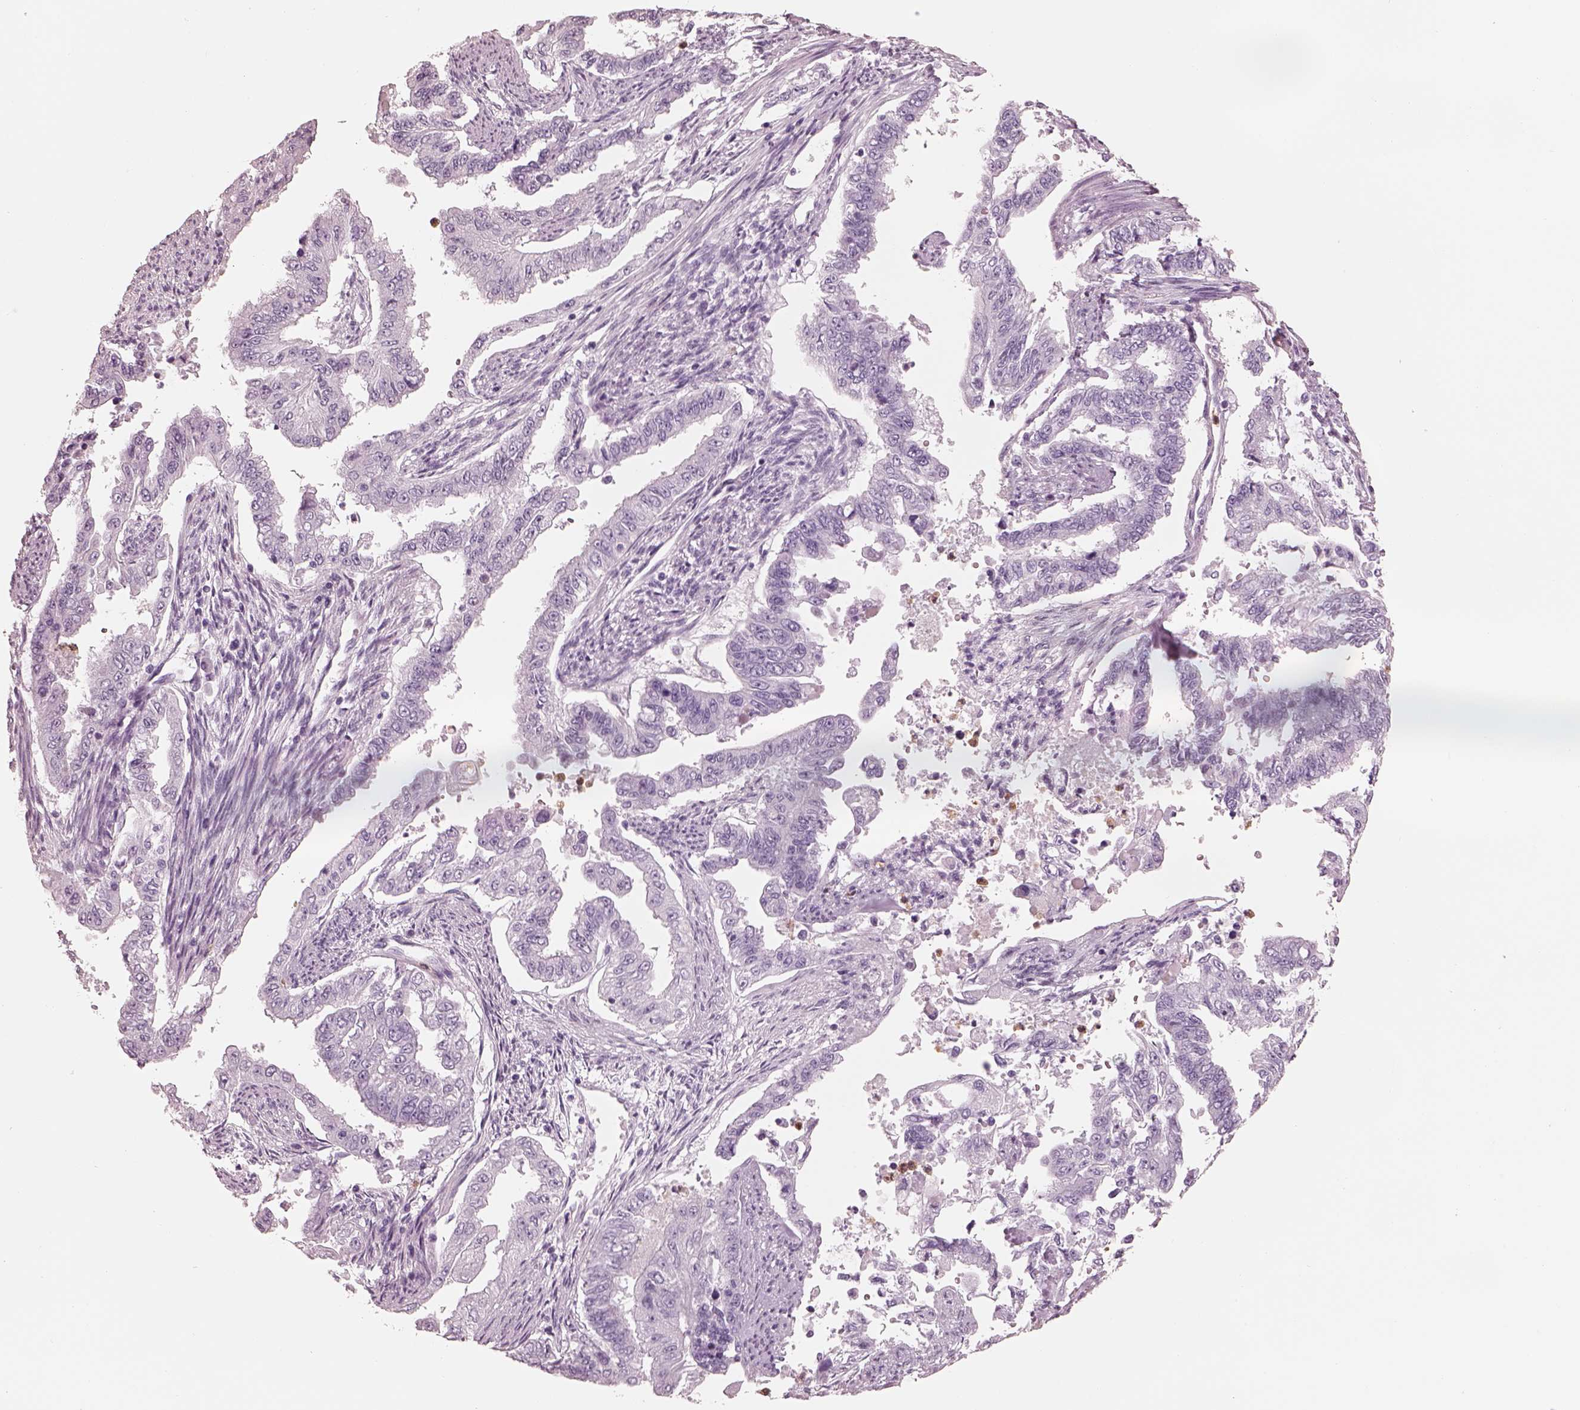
{"staining": {"intensity": "negative", "quantity": "none", "location": "none"}, "tissue": "endometrial cancer", "cell_type": "Tumor cells", "image_type": "cancer", "snomed": [{"axis": "morphology", "description": "Adenocarcinoma, NOS"}, {"axis": "topography", "description": "Uterus"}], "caption": "Histopathology image shows no significant protein staining in tumor cells of endometrial cancer.", "gene": "ELANE", "patient": {"sex": "female", "age": 59}}